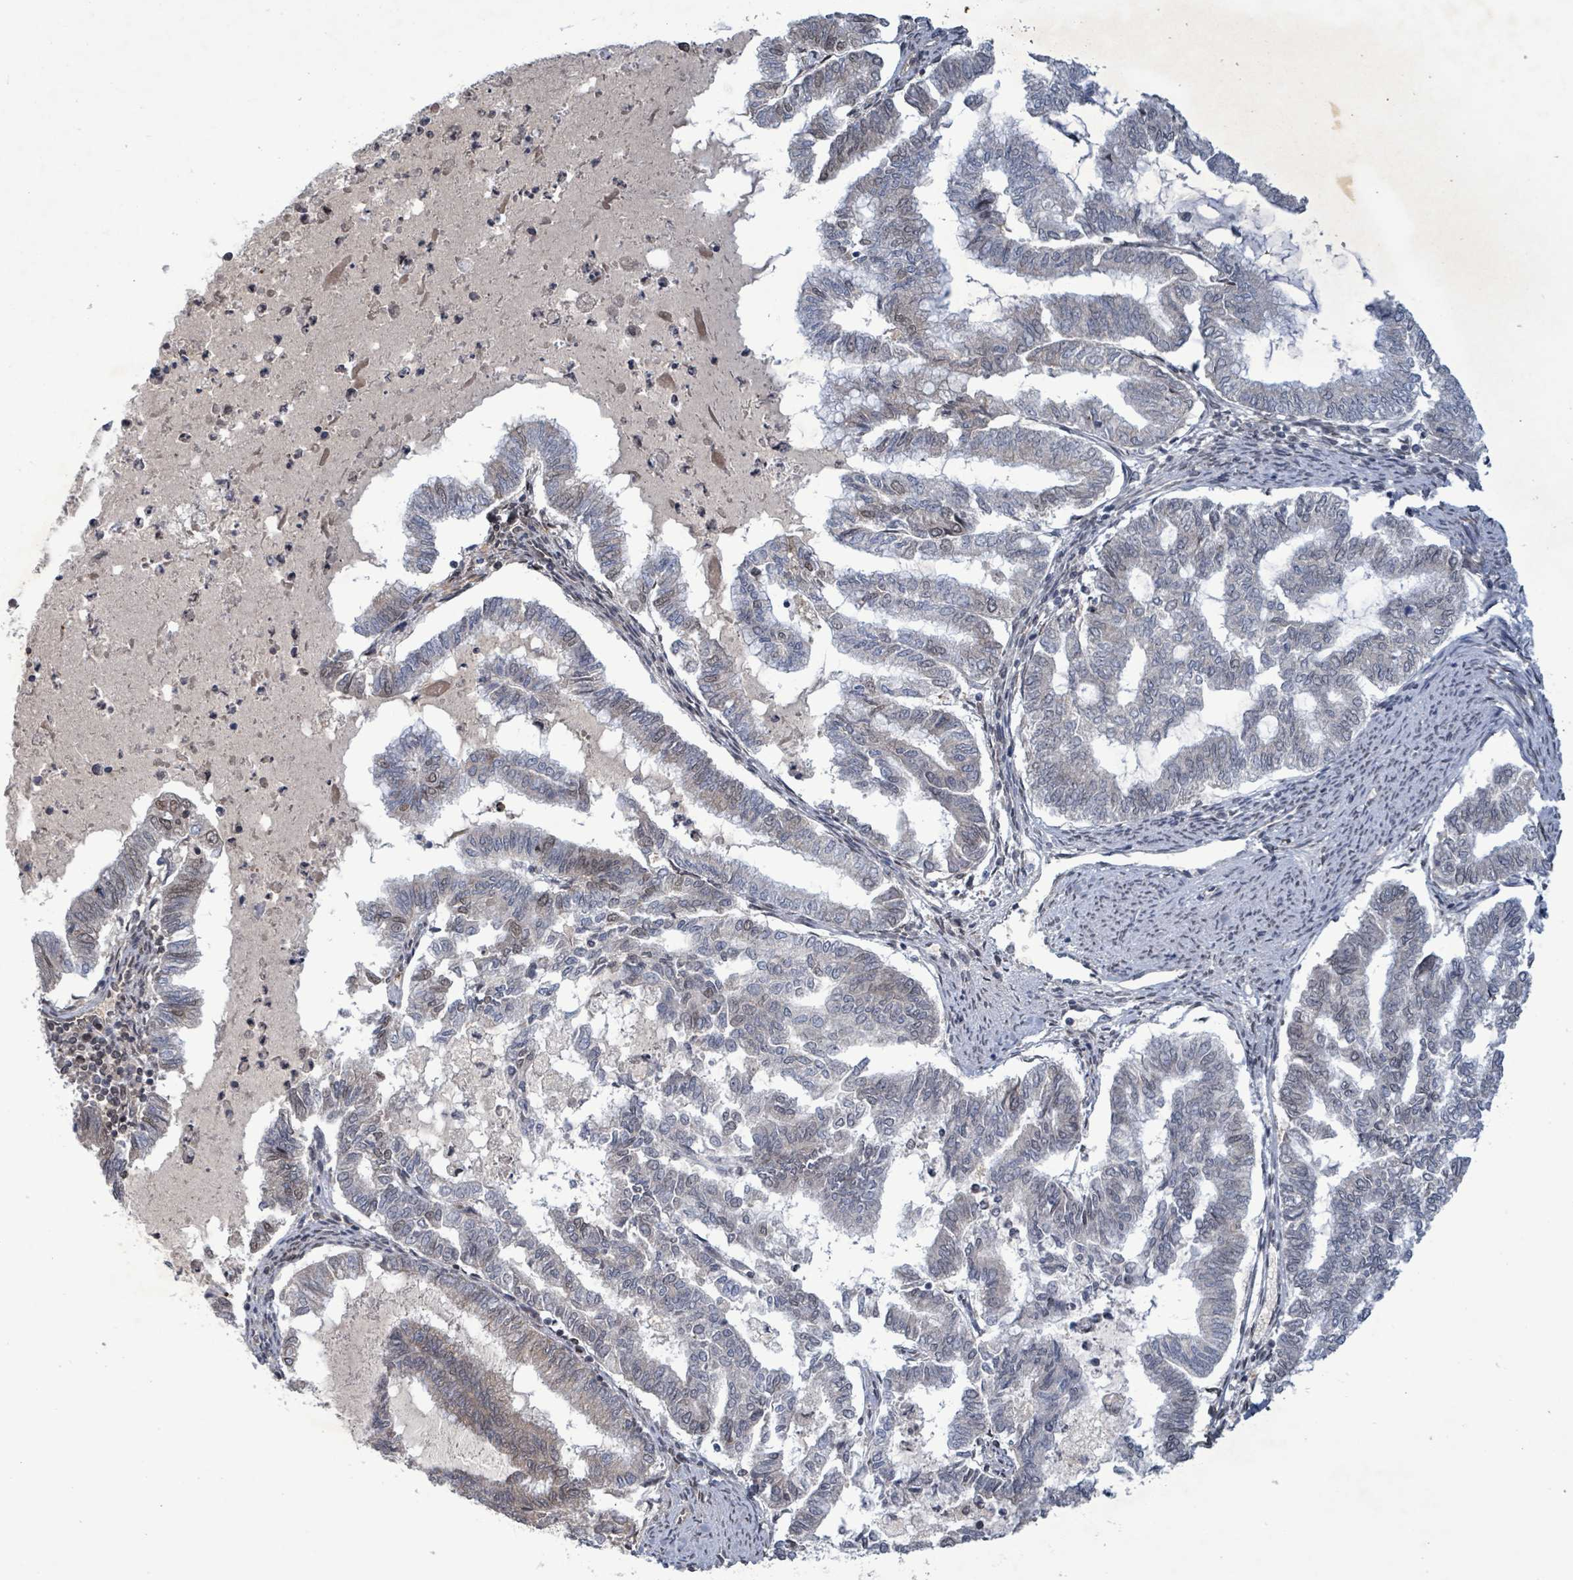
{"staining": {"intensity": "negative", "quantity": "none", "location": "none"}, "tissue": "endometrial cancer", "cell_type": "Tumor cells", "image_type": "cancer", "snomed": [{"axis": "morphology", "description": "Adenocarcinoma, NOS"}, {"axis": "topography", "description": "Endometrium"}], "caption": "This is an immunohistochemistry (IHC) photomicrograph of endometrial adenocarcinoma. There is no expression in tumor cells.", "gene": "GRM8", "patient": {"sex": "female", "age": 79}}